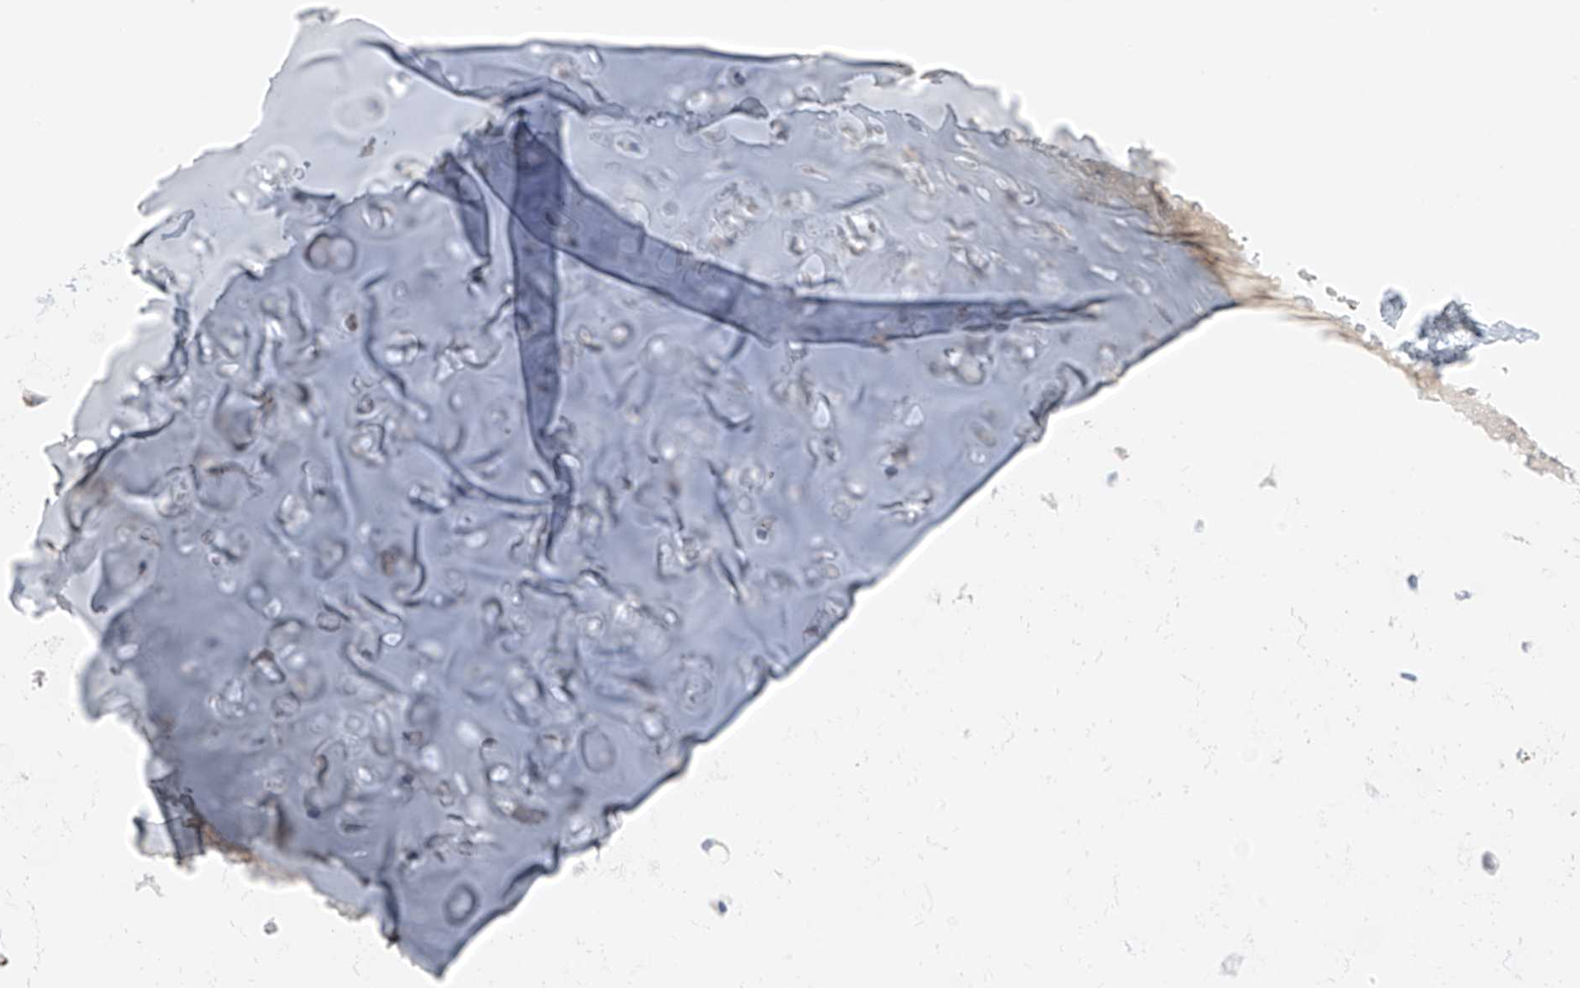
{"staining": {"intensity": "negative", "quantity": "none", "location": "none"}, "tissue": "adipose tissue", "cell_type": "Adipocytes", "image_type": "normal", "snomed": [{"axis": "morphology", "description": "Normal tissue, NOS"}, {"axis": "morphology", "description": "Basal cell carcinoma"}, {"axis": "topography", "description": "Cartilage tissue"}, {"axis": "topography", "description": "Nasopharynx"}, {"axis": "topography", "description": "Oral tissue"}], "caption": "Immunohistochemistry (IHC) of unremarkable adipose tissue displays no positivity in adipocytes. (DAB (3,3'-diaminobenzidine) IHC visualized using brightfield microscopy, high magnification).", "gene": "NALCN", "patient": {"sex": "female", "age": 77}}